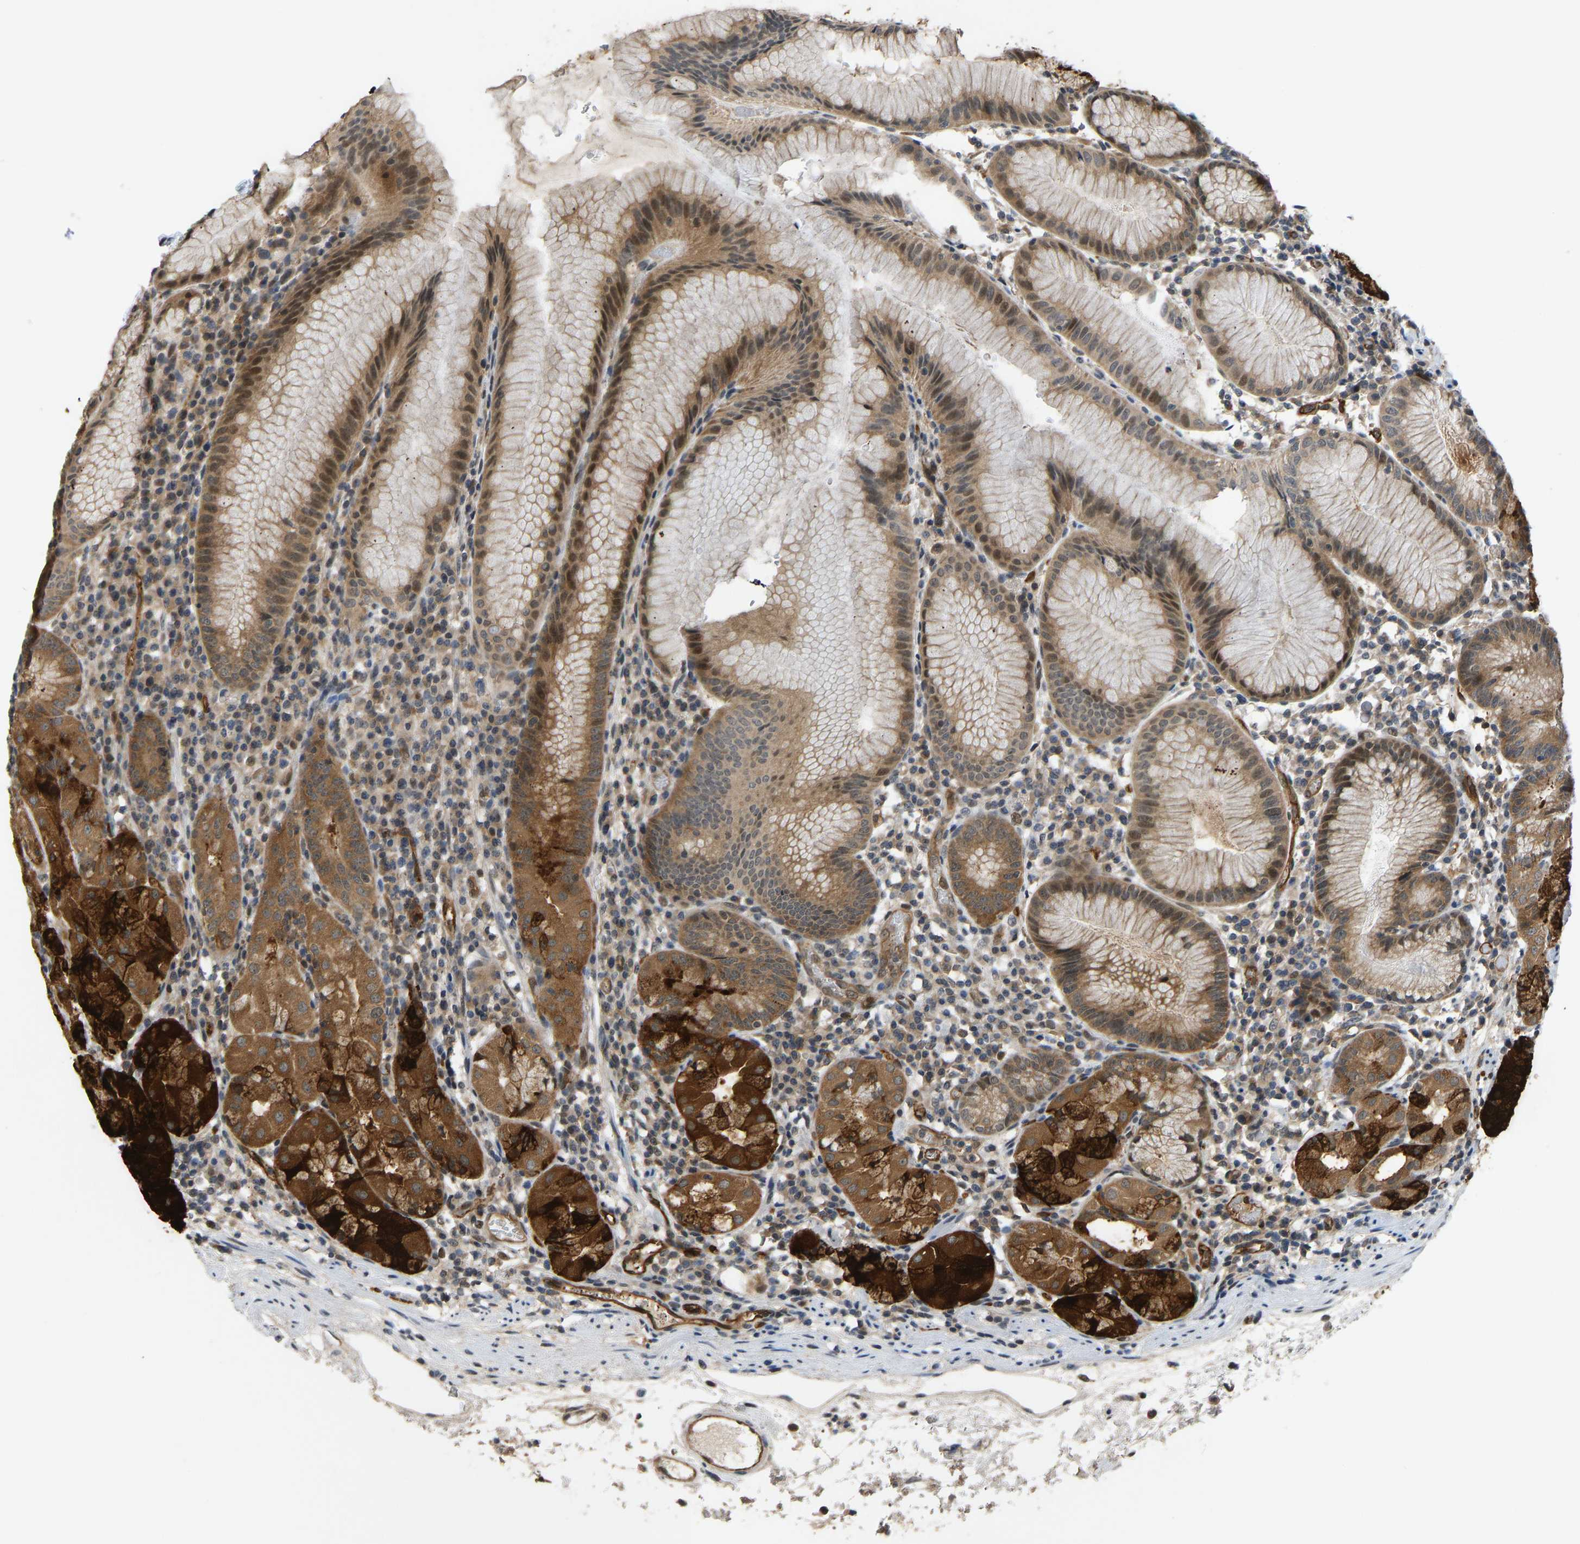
{"staining": {"intensity": "strong", "quantity": ">75%", "location": "cytoplasmic/membranous,nuclear"}, "tissue": "stomach", "cell_type": "Glandular cells", "image_type": "normal", "snomed": [{"axis": "morphology", "description": "Normal tissue, NOS"}, {"axis": "topography", "description": "Stomach"}, {"axis": "topography", "description": "Stomach, lower"}], "caption": "Immunohistochemistry of benign stomach displays high levels of strong cytoplasmic/membranous,nuclear positivity in approximately >75% of glandular cells. Using DAB (3,3'-diaminobenzidine) (brown) and hematoxylin (blue) stains, captured at high magnification using brightfield microscopy.", "gene": "CCT8", "patient": {"sex": "female", "age": 75}}